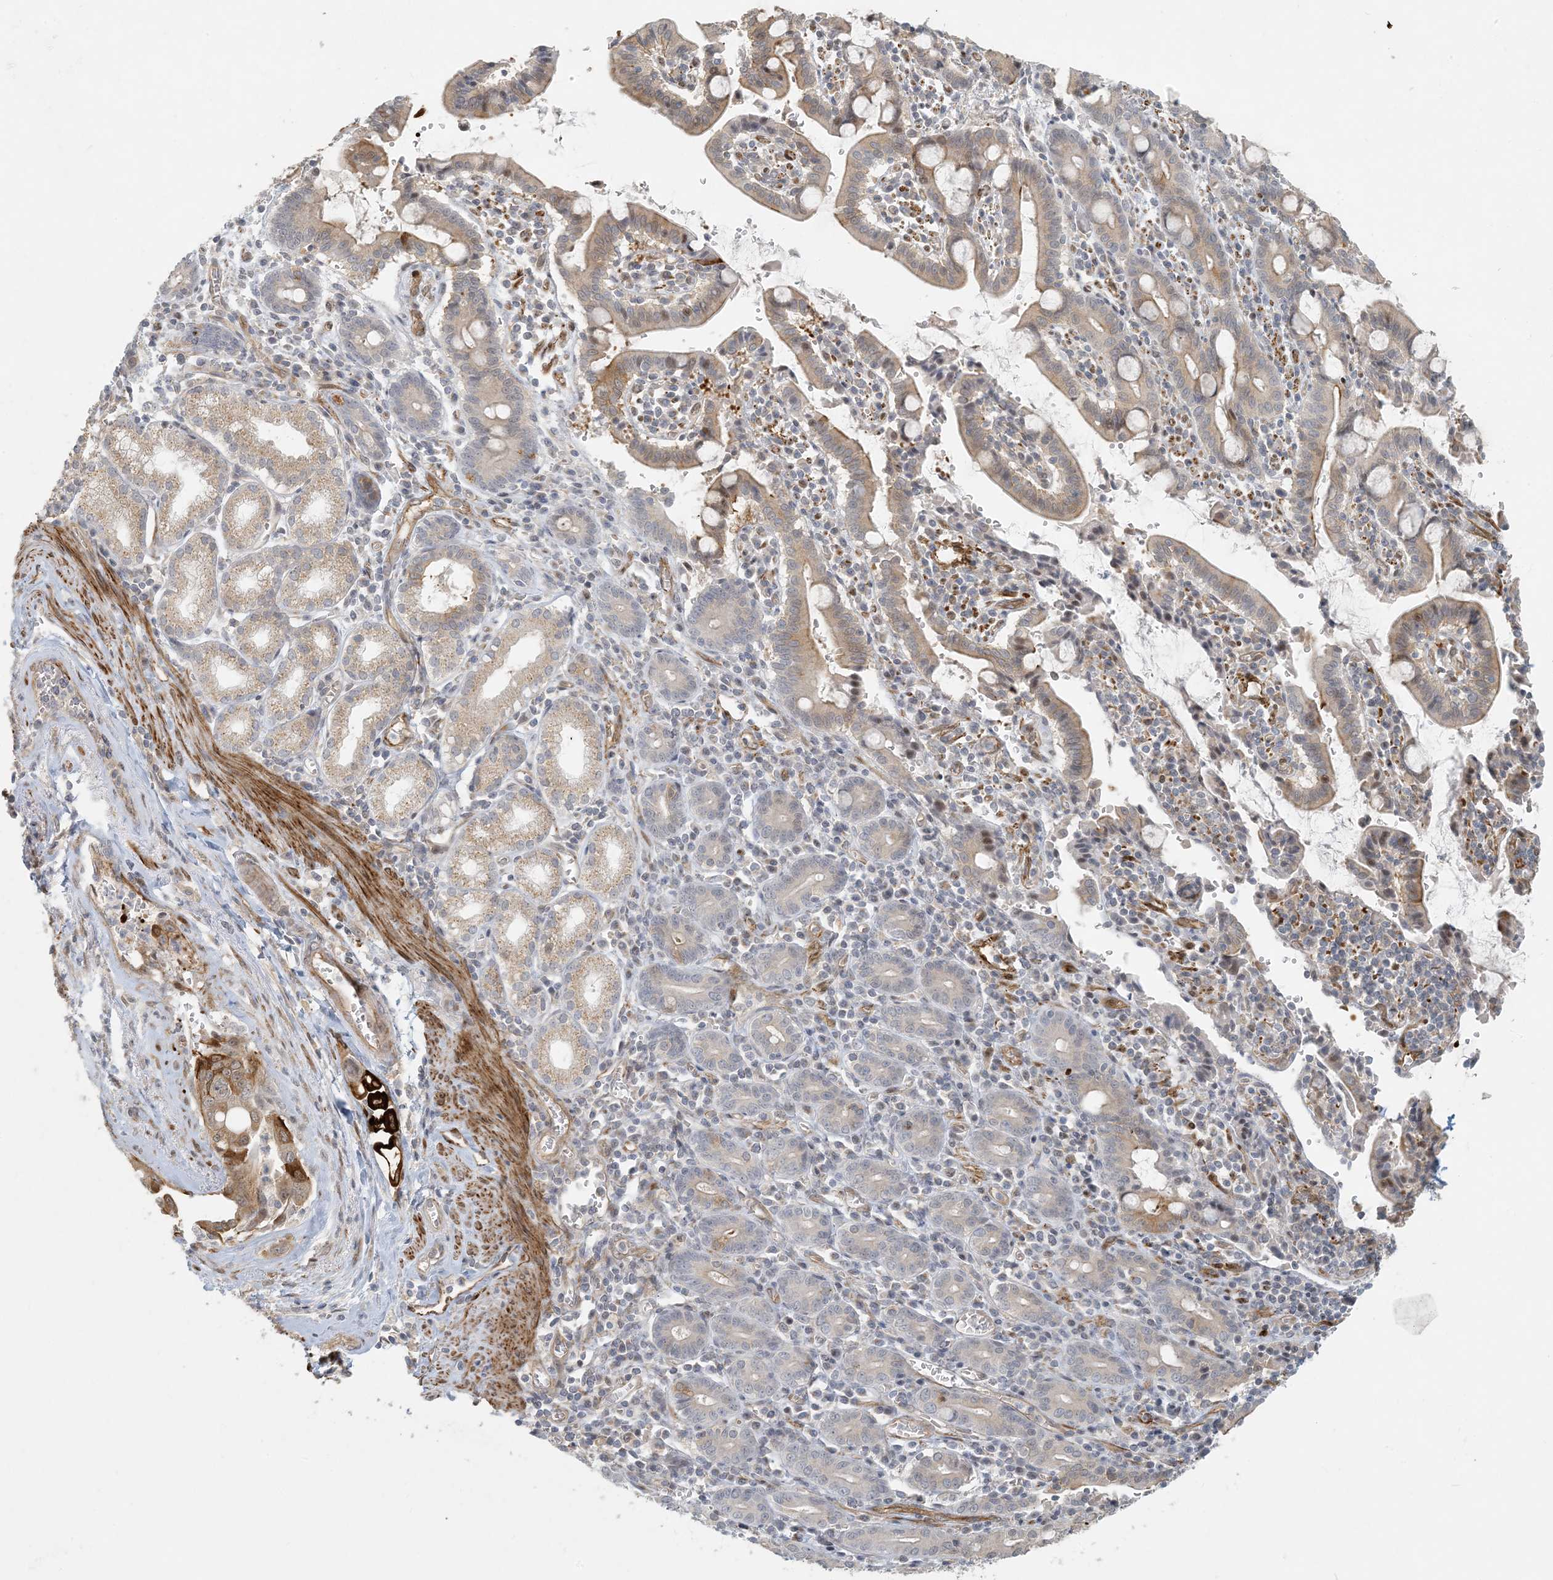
{"staining": {"intensity": "strong", "quantity": "25%-75%", "location": "cytoplasmic/membranous"}, "tissue": "pancreatic cancer", "cell_type": "Tumor cells", "image_type": "cancer", "snomed": [{"axis": "morphology", "description": "Adenocarcinoma, NOS"}, {"axis": "topography", "description": "Pancreas"}], "caption": "High-magnification brightfield microscopy of pancreatic cancer (adenocarcinoma) stained with DAB (brown) and counterstained with hematoxylin (blue). tumor cells exhibit strong cytoplasmic/membranous positivity is identified in approximately25%-75% of cells.", "gene": "BCORL1", "patient": {"sex": "male", "age": 70}}